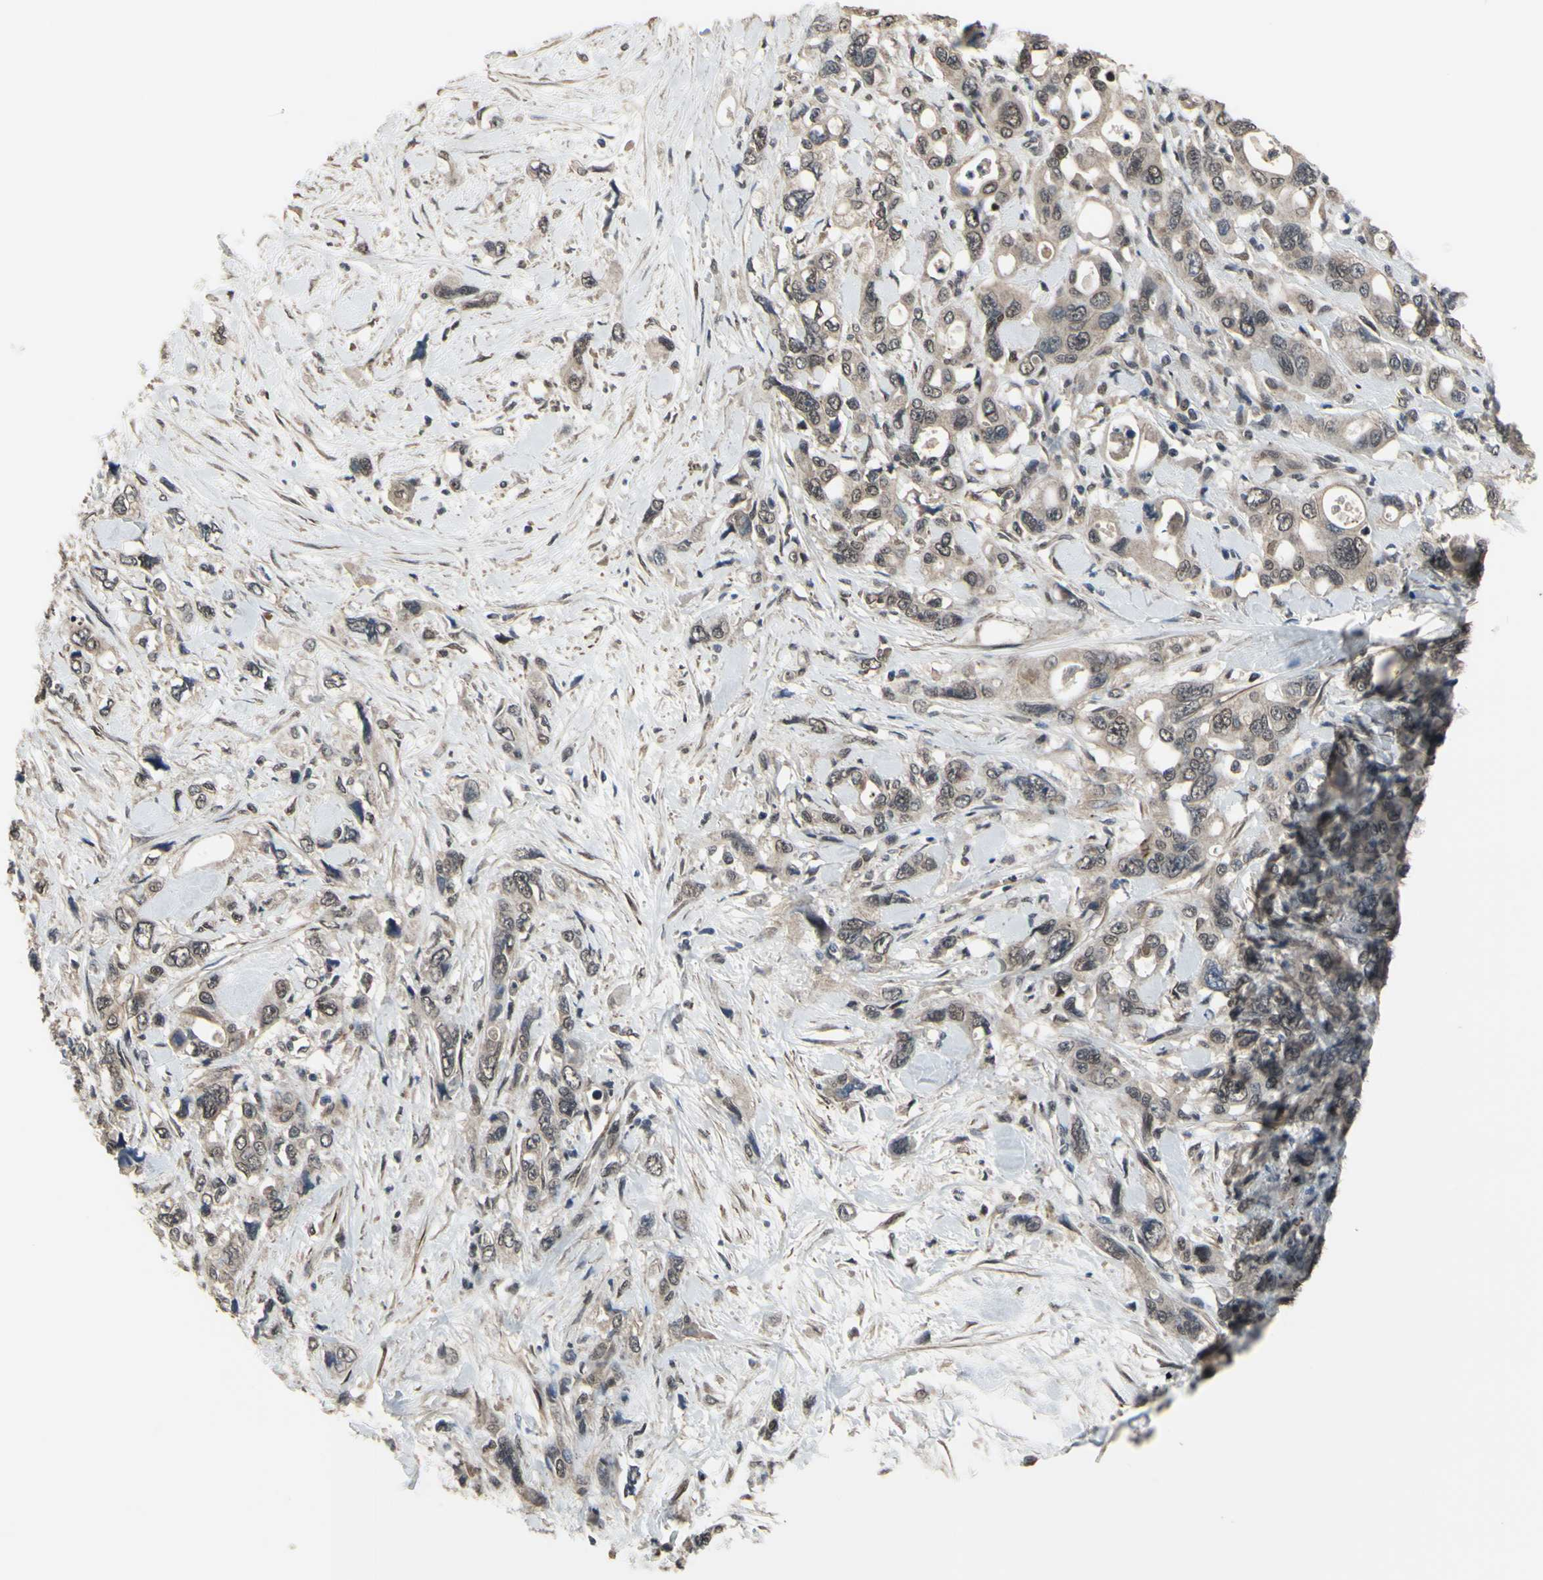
{"staining": {"intensity": "weak", "quantity": ">75%", "location": "cytoplasmic/membranous,nuclear"}, "tissue": "pancreatic cancer", "cell_type": "Tumor cells", "image_type": "cancer", "snomed": [{"axis": "morphology", "description": "Adenocarcinoma, NOS"}, {"axis": "topography", "description": "Pancreas"}], "caption": "A histopathology image of adenocarcinoma (pancreatic) stained for a protein reveals weak cytoplasmic/membranous and nuclear brown staining in tumor cells. (DAB (3,3'-diaminobenzidine) IHC, brown staining for protein, blue staining for nuclei).", "gene": "ZNF174", "patient": {"sex": "male", "age": 46}}